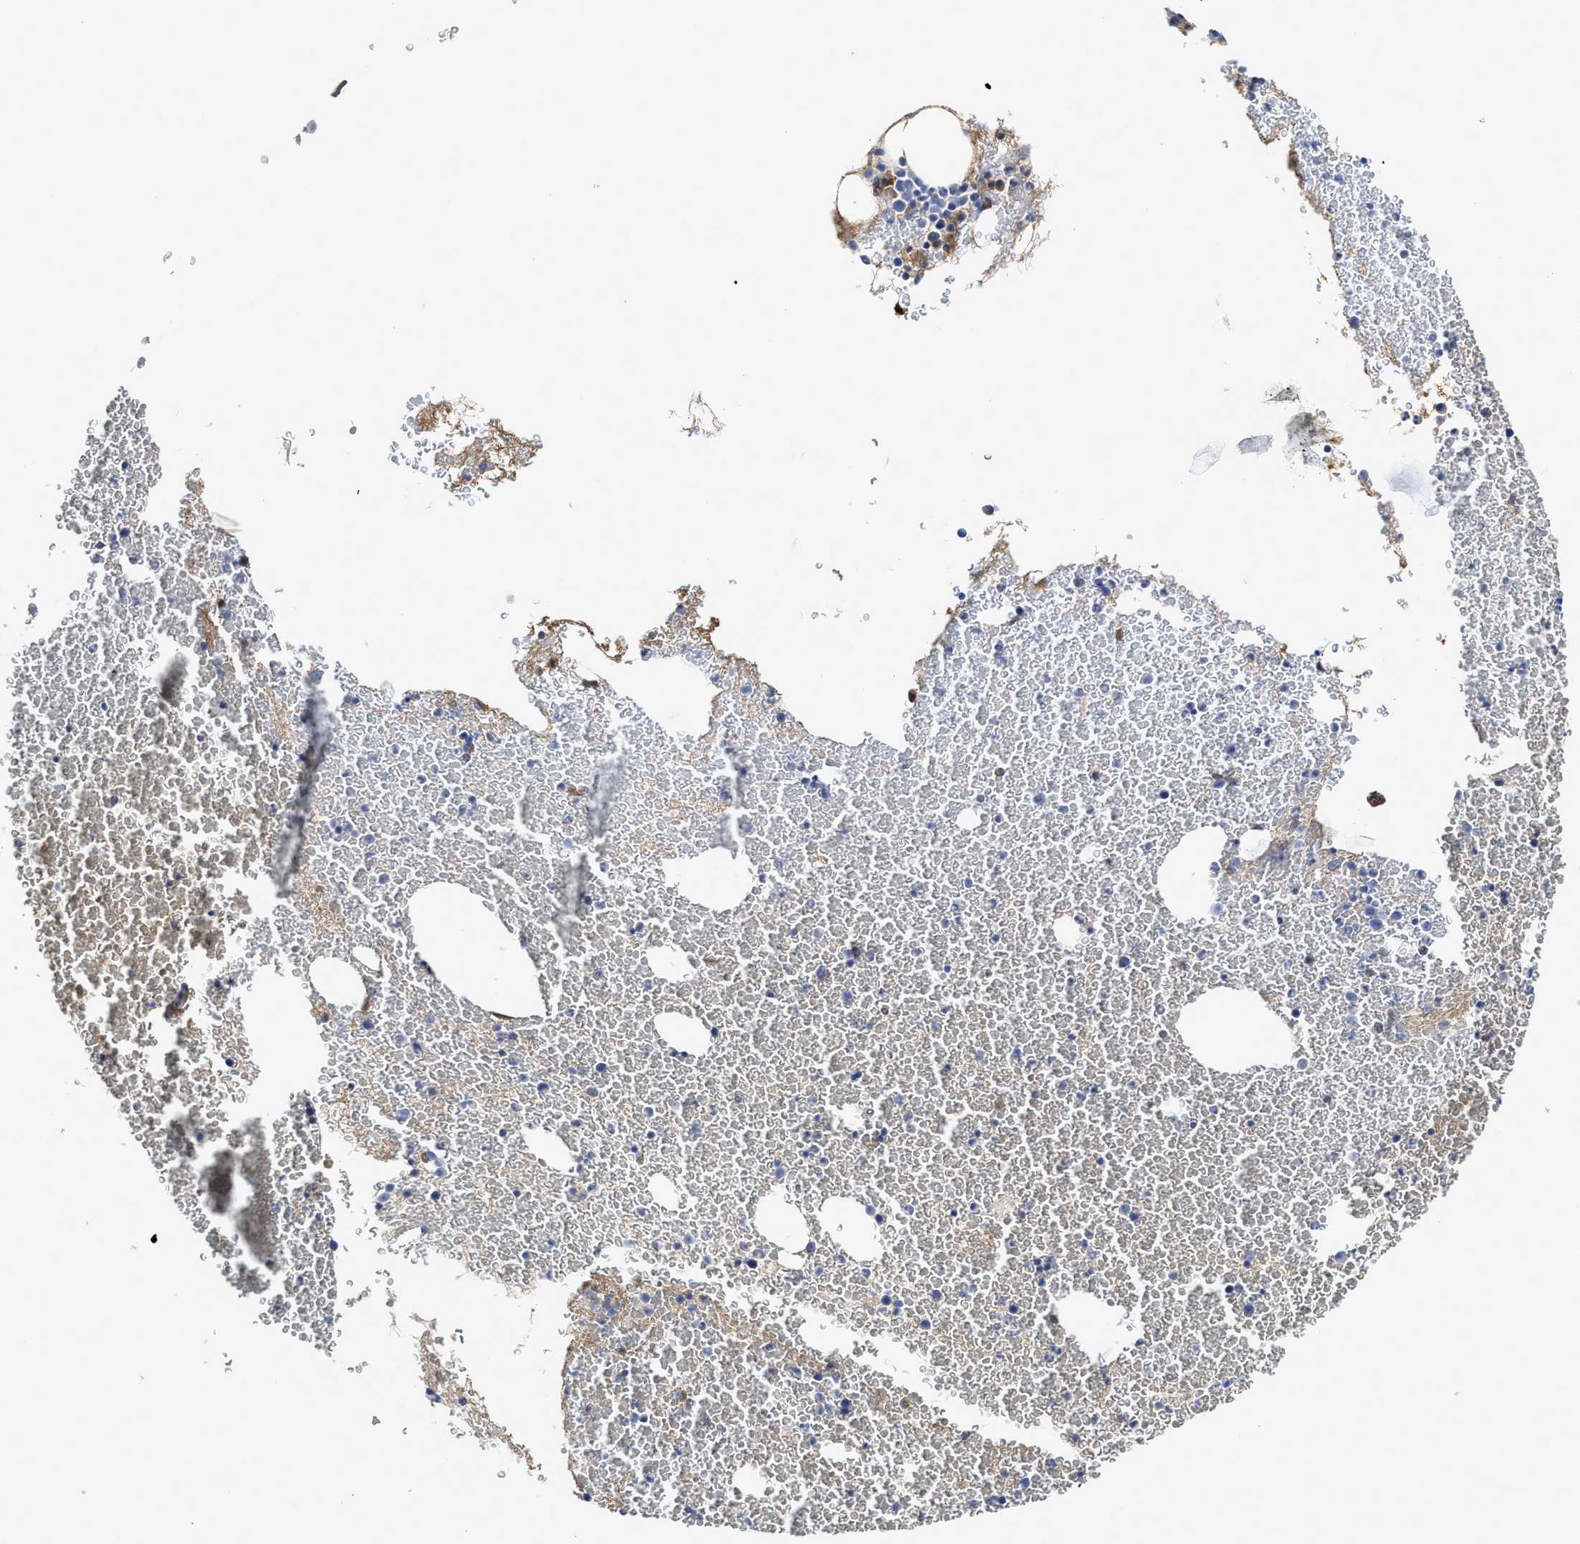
{"staining": {"intensity": "negative", "quantity": "none", "location": "none"}, "tissue": "bone marrow", "cell_type": "Hematopoietic cells", "image_type": "normal", "snomed": [{"axis": "morphology", "description": "Normal tissue, NOS"}, {"axis": "morphology", "description": "Inflammation, NOS"}, {"axis": "topography", "description": "Bone marrow"}], "caption": "Immunohistochemistry image of benign human bone marrow stained for a protein (brown), which demonstrates no staining in hematopoietic cells.", "gene": "C2", "patient": {"sex": "male", "age": 47}}